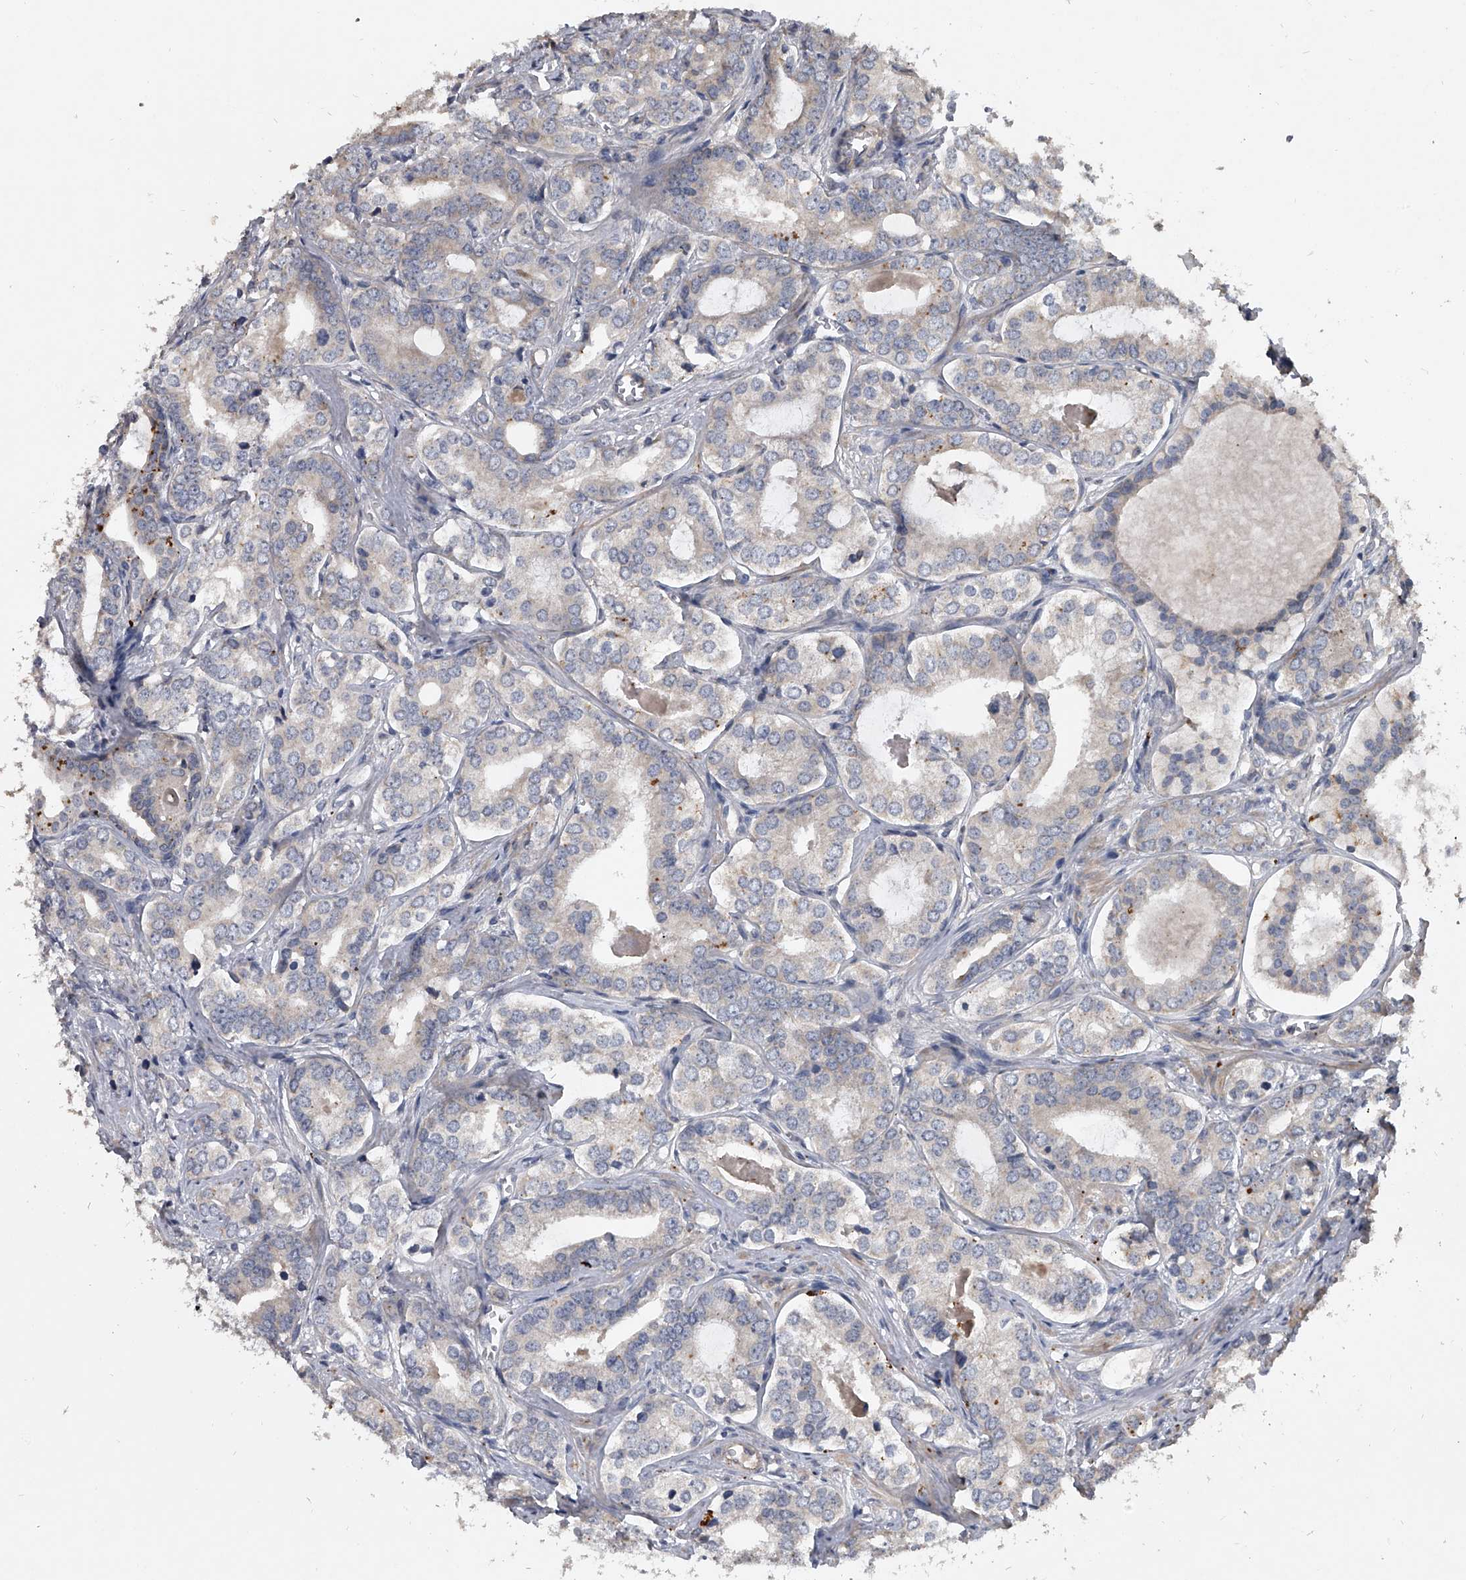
{"staining": {"intensity": "weak", "quantity": "<25%", "location": "cytoplasmic/membranous"}, "tissue": "prostate cancer", "cell_type": "Tumor cells", "image_type": "cancer", "snomed": [{"axis": "morphology", "description": "Adenocarcinoma, High grade"}, {"axis": "topography", "description": "Prostate"}], "caption": "DAB immunohistochemical staining of human prostate cancer demonstrates no significant positivity in tumor cells.", "gene": "DOCK9", "patient": {"sex": "male", "age": 62}}